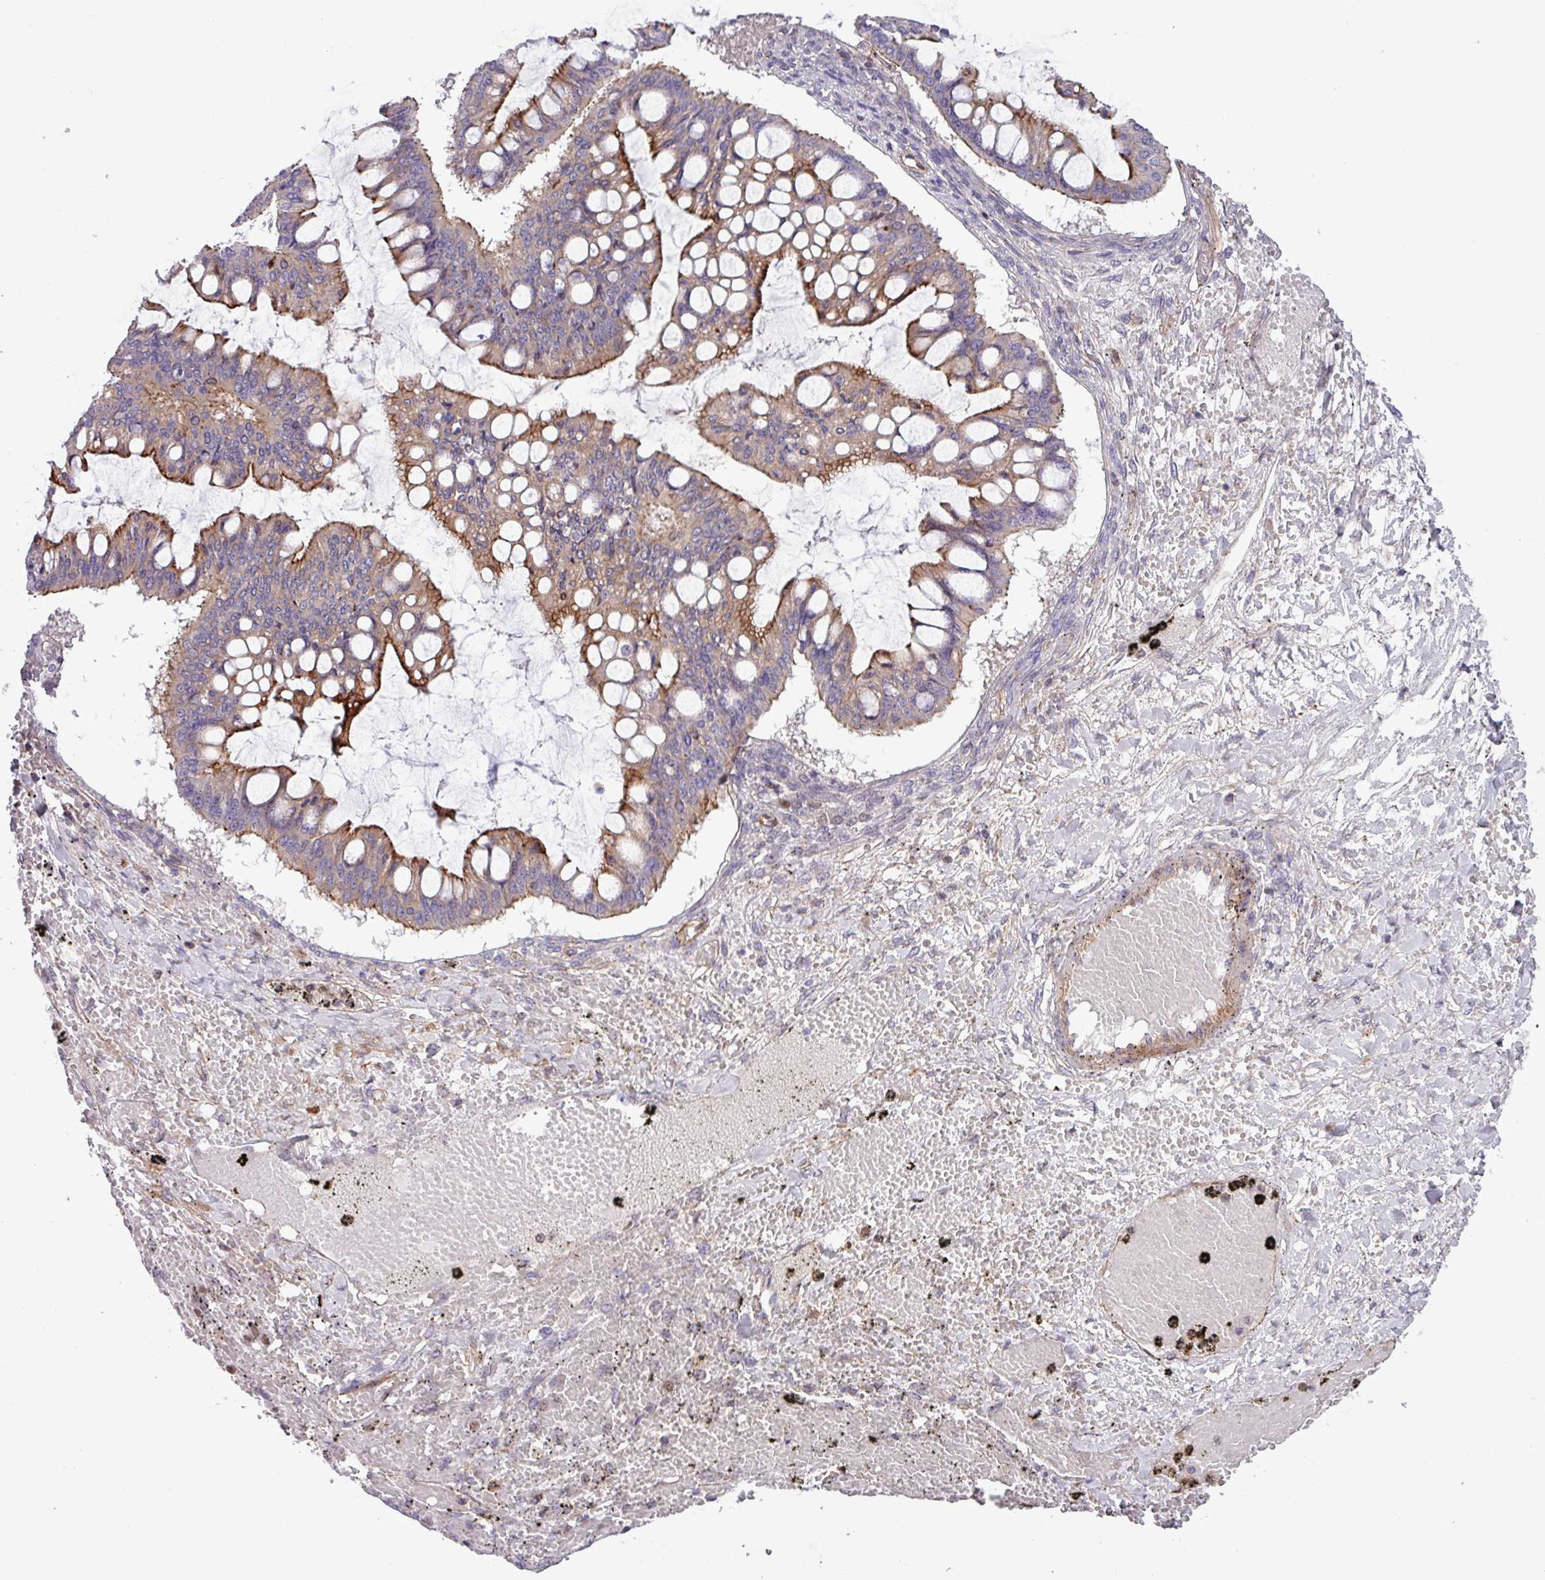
{"staining": {"intensity": "moderate", "quantity": "25%-75%", "location": "cytoplasmic/membranous"}, "tissue": "ovarian cancer", "cell_type": "Tumor cells", "image_type": "cancer", "snomed": [{"axis": "morphology", "description": "Cystadenocarcinoma, mucinous, NOS"}, {"axis": "topography", "description": "Ovary"}], "caption": "Immunohistochemistry histopathology image of neoplastic tissue: mucinous cystadenocarcinoma (ovarian) stained using immunohistochemistry shows medium levels of moderate protein expression localized specifically in the cytoplasmic/membranous of tumor cells, appearing as a cytoplasmic/membranous brown color.", "gene": "CNTRL", "patient": {"sex": "female", "age": 73}}